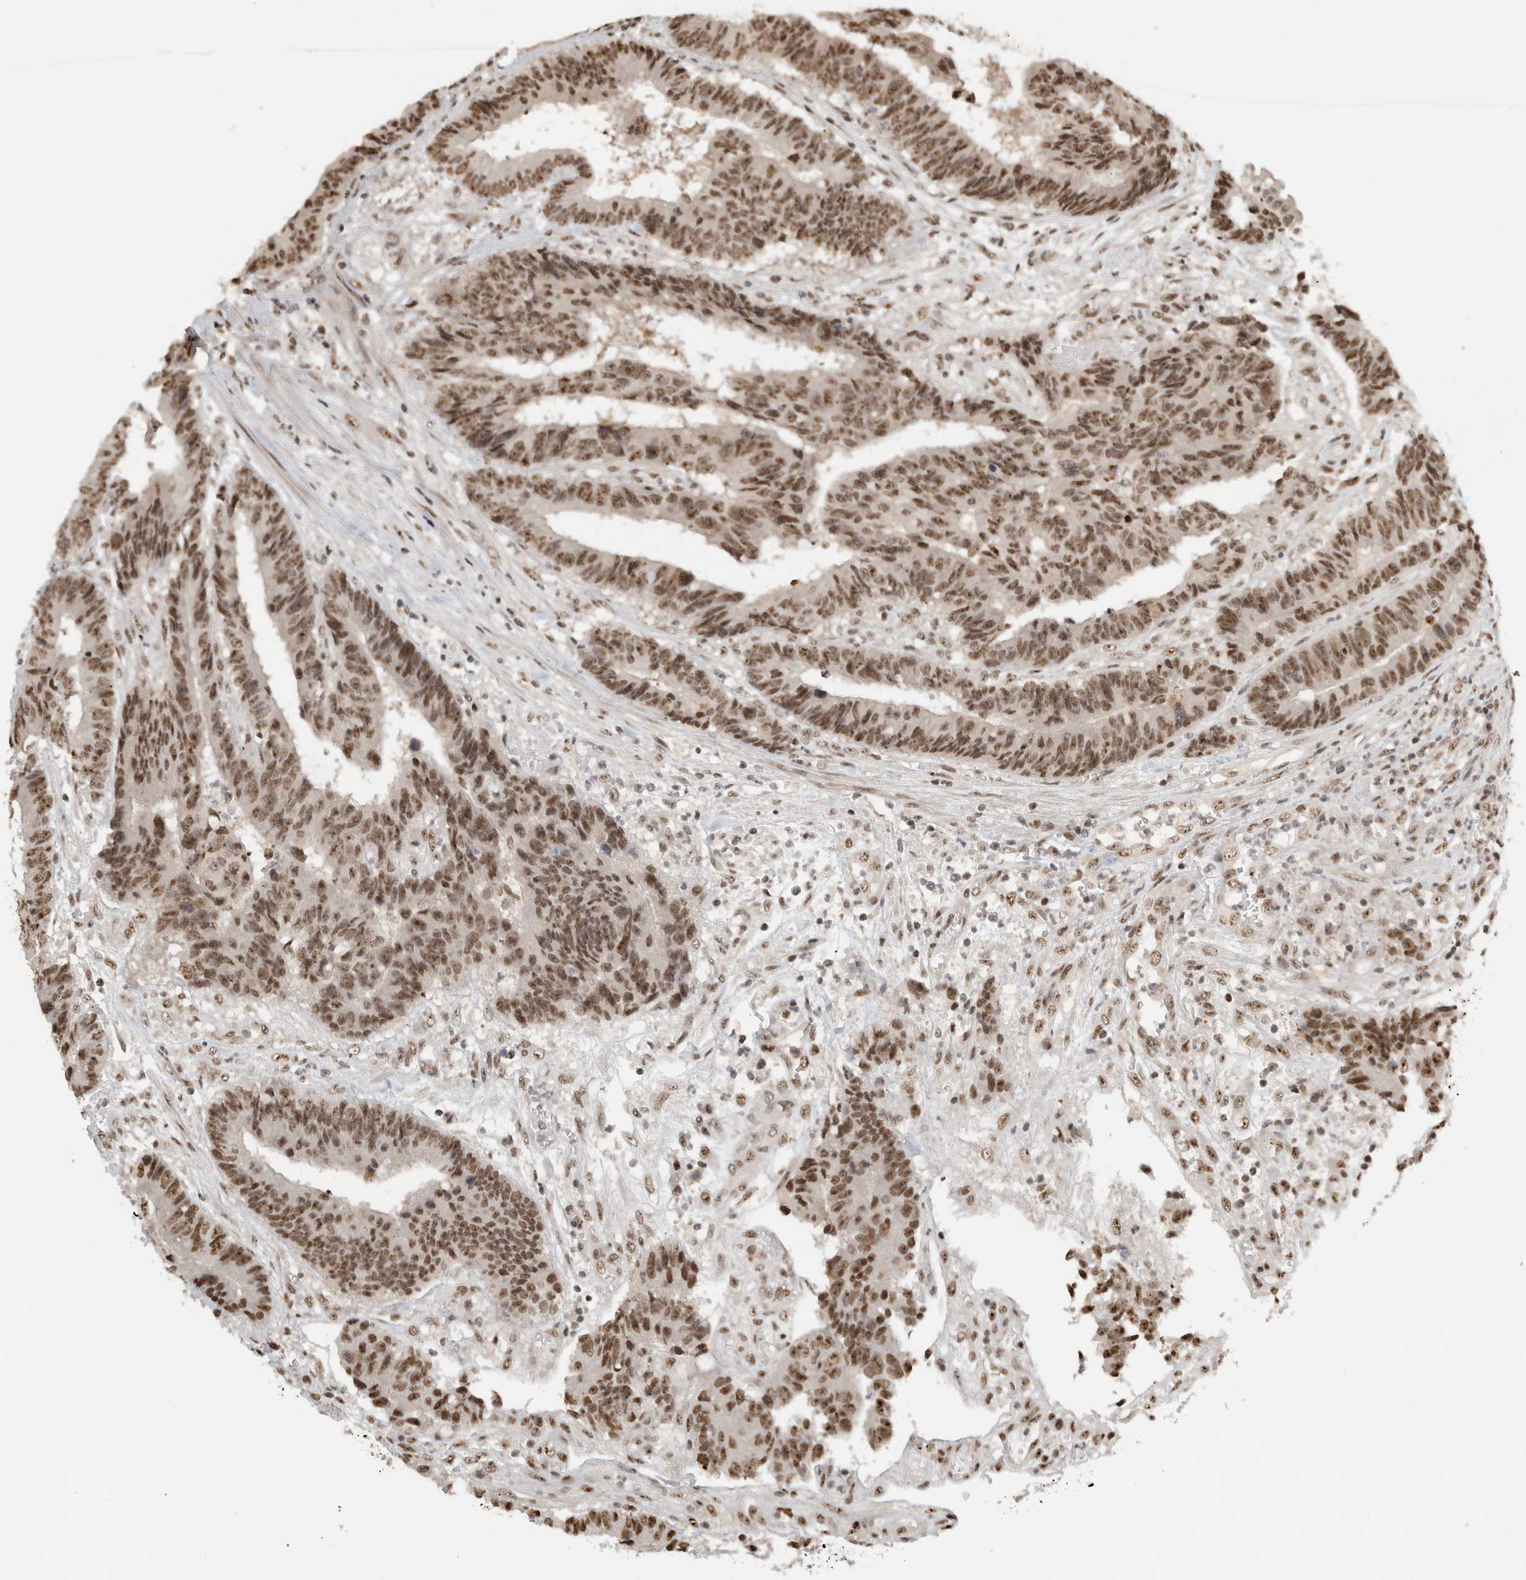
{"staining": {"intensity": "moderate", "quantity": ">75%", "location": "nuclear"}, "tissue": "colorectal cancer", "cell_type": "Tumor cells", "image_type": "cancer", "snomed": [{"axis": "morphology", "description": "Adenocarcinoma, NOS"}, {"axis": "topography", "description": "Rectum"}], "caption": "This is a histology image of IHC staining of colorectal adenocarcinoma, which shows moderate positivity in the nuclear of tumor cells.", "gene": "EBNA1BP2", "patient": {"sex": "male", "age": 84}}